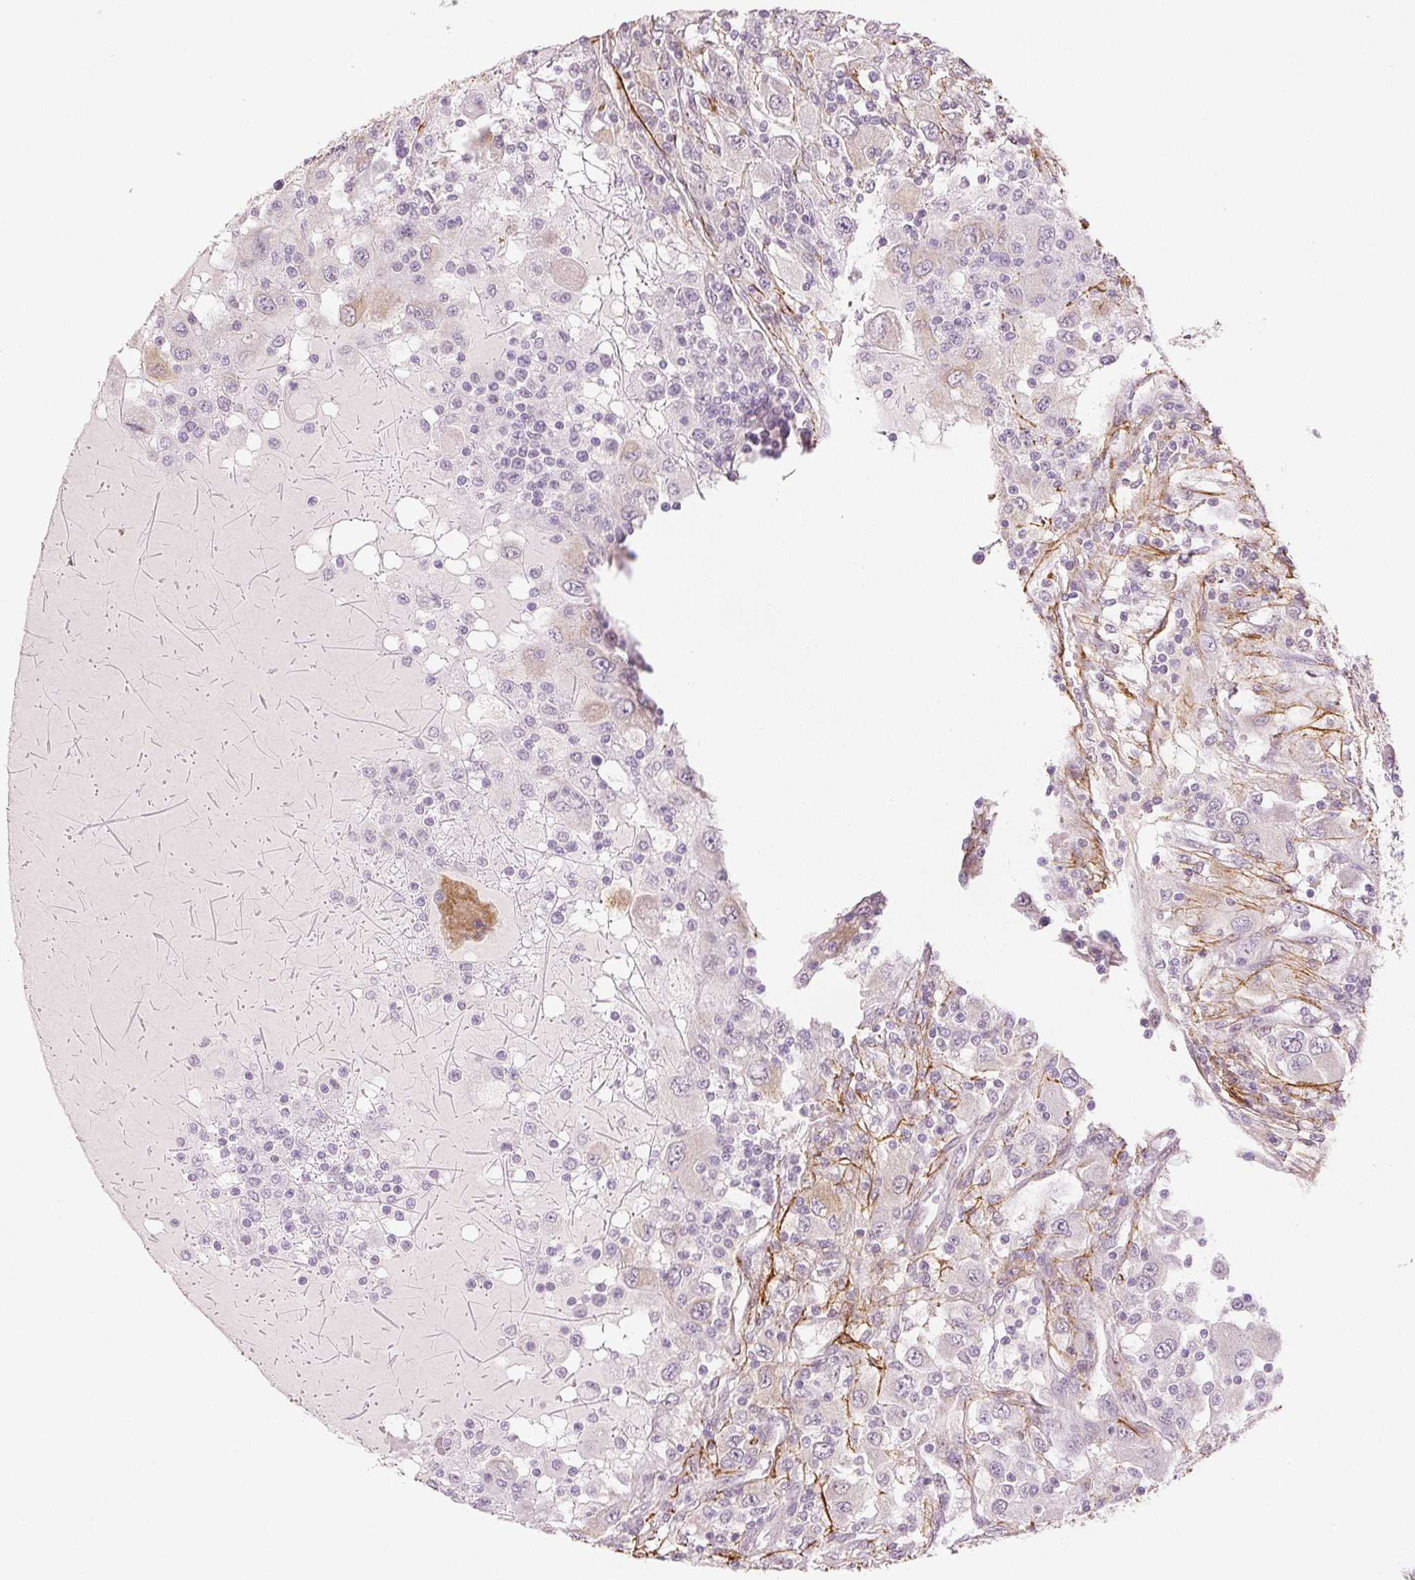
{"staining": {"intensity": "negative", "quantity": "none", "location": "none"}, "tissue": "renal cancer", "cell_type": "Tumor cells", "image_type": "cancer", "snomed": [{"axis": "morphology", "description": "Adenocarcinoma, NOS"}, {"axis": "topography", "description": "Kidney"}], "caption": "Human renal cancer stained for a protein using immunohistochemistry (IHC) demonstrates no expression in tumor cells.", "gene": "FBN1", "patient": {"sex": "female", "age": 67}}